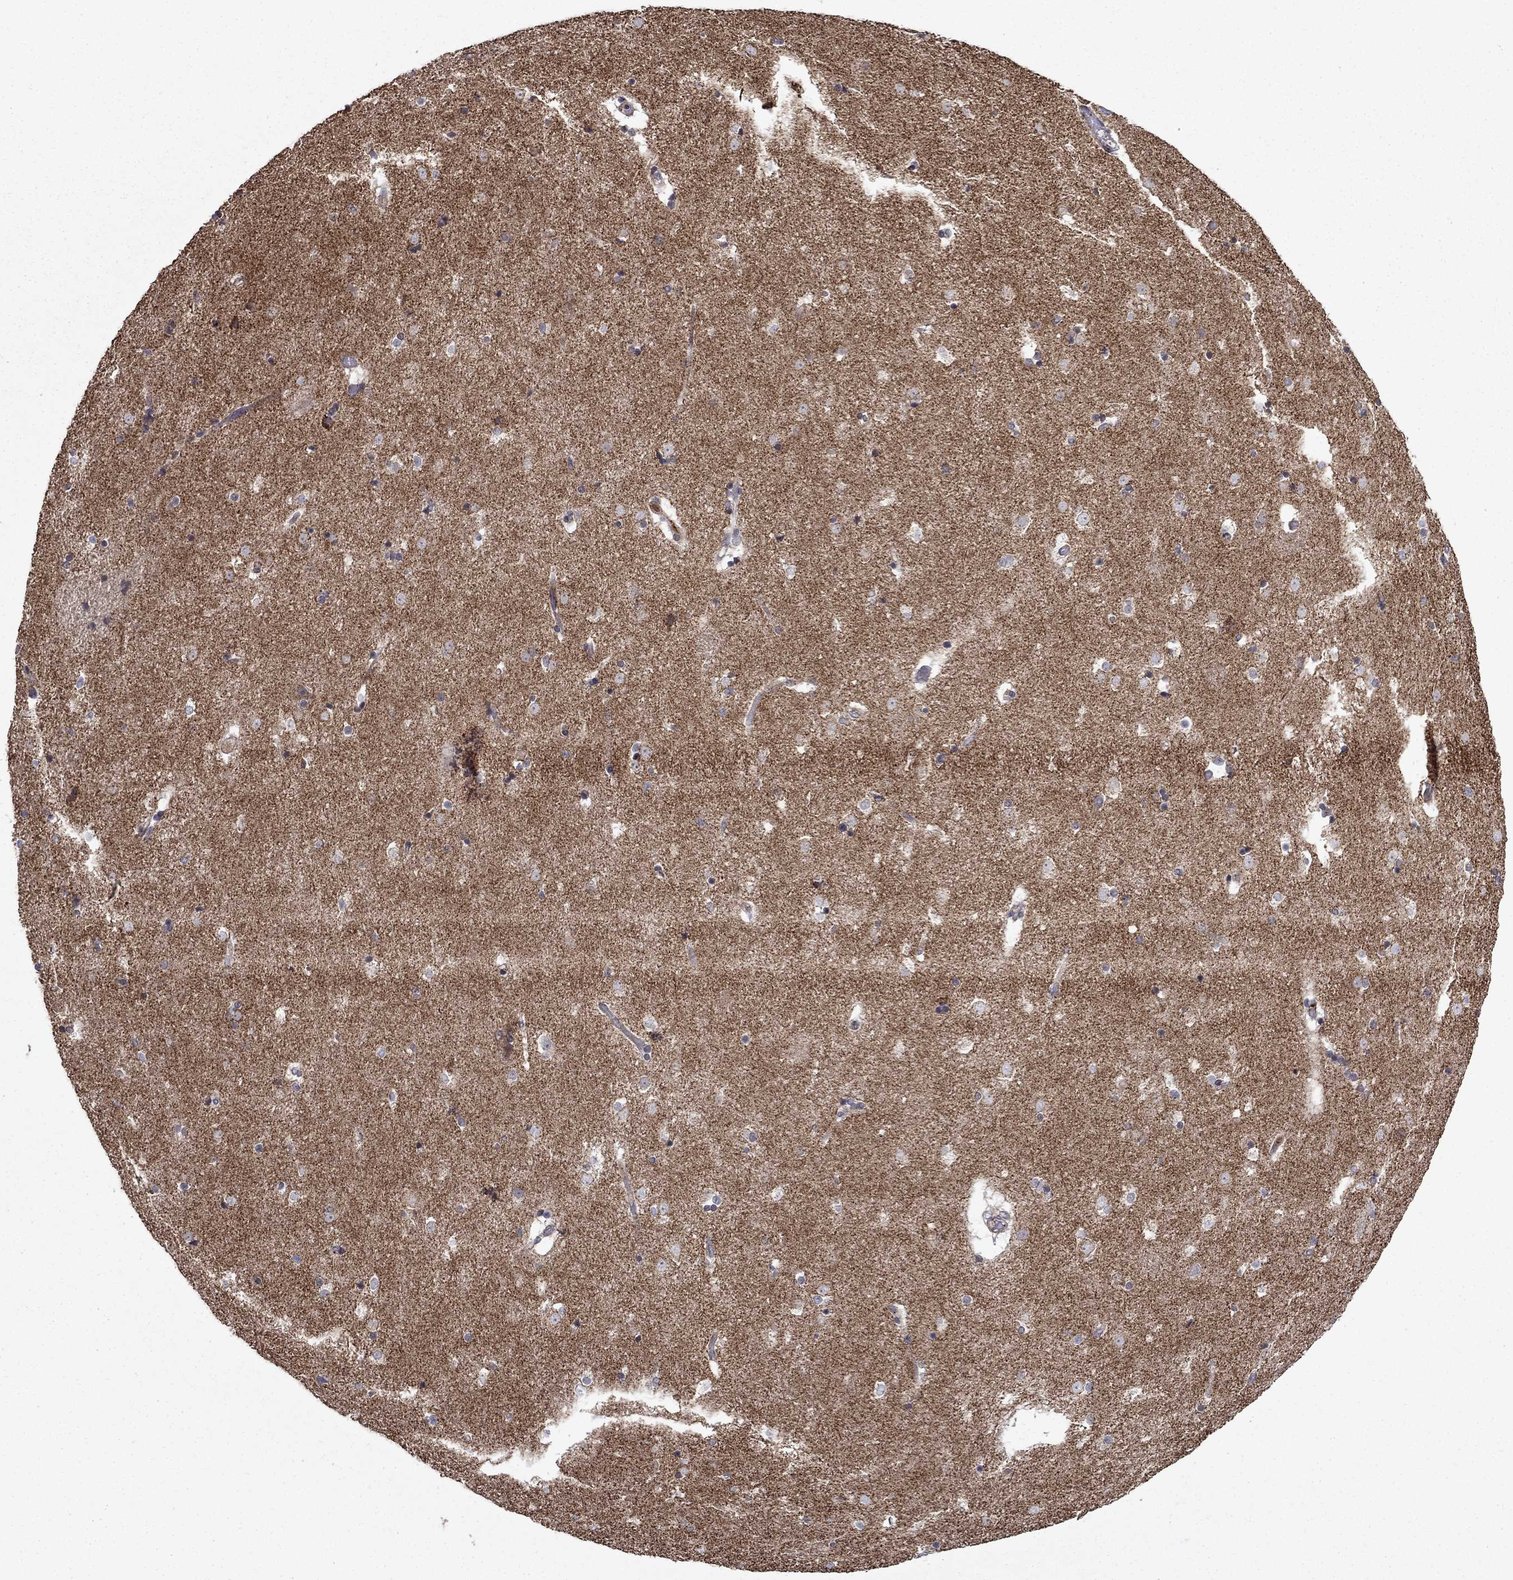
{"staining": {"intensity": "negative", "quantity": "none", "location": "none"}, "tissue": "caudate", "cell_type": "Glial cells", "image_type": "normal", "snomed": [{"axis": "morphology", "description": "Normal tissue, NOS"}, {"axis": "topography", "description": "Lateral ventricle wall"}], "caption": "An image of caudate stained for a protein shows no brown staining in glial cells.", "gene": "DOP1B", "patient": {"sex": "male", "age": 51}}